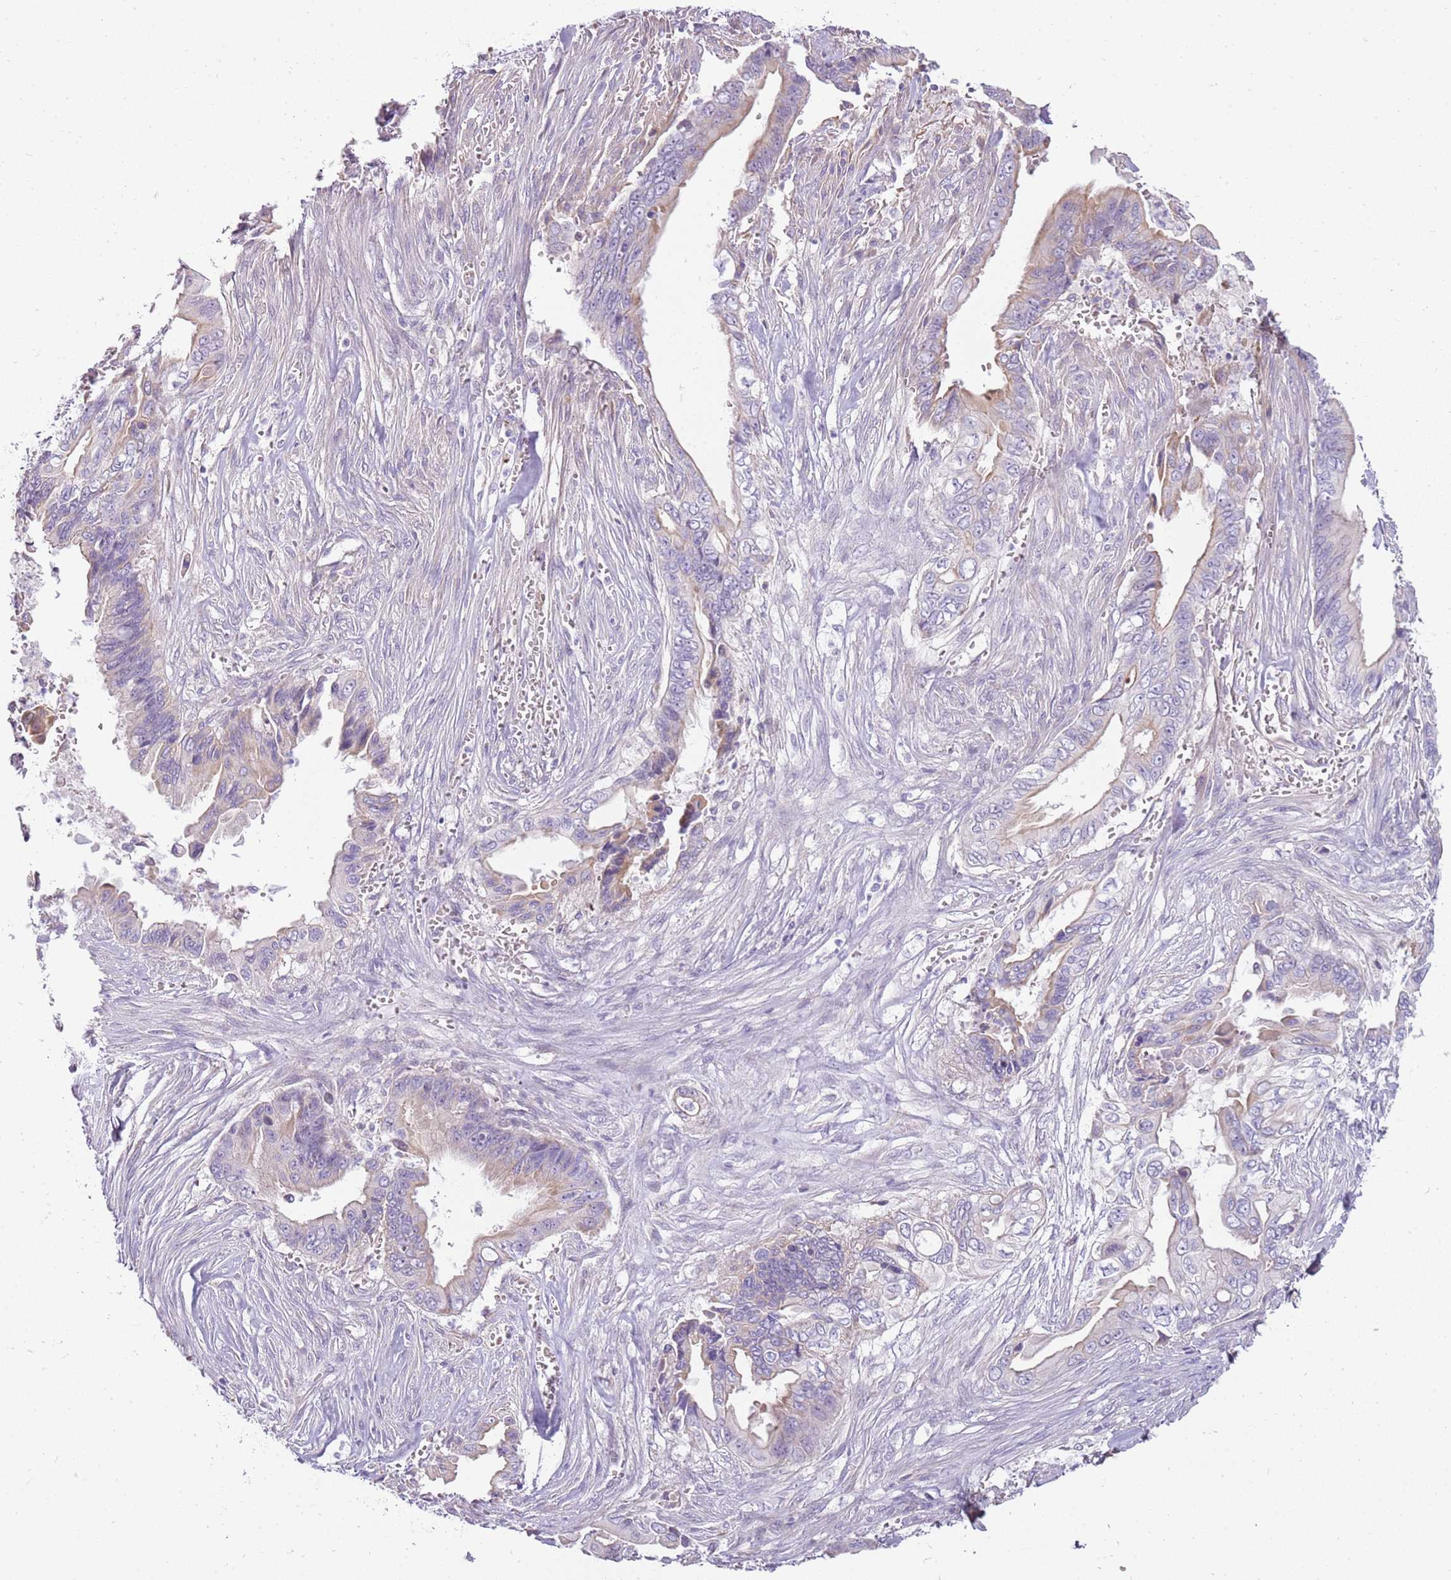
{"staining": {"intensity": "weak", "quantity": "<25%", "location": "cytoplasmic/membranous"}, "tissue": "pancreatic cancer", "cell_type": "Tumor cells", "image_type": "cancer", "snomed": [{"axis": "morphology", "description": "Adenocarcinoma, NOS"}, {"axis": "topography", "description": "Pancreas"}], "caption": "A micrograph of pancreatic cancer stained for a protein exhibits no brown staining in tumor cells.", "gene": "MCUB", "patient": {"sex": "male", "age": 59}}